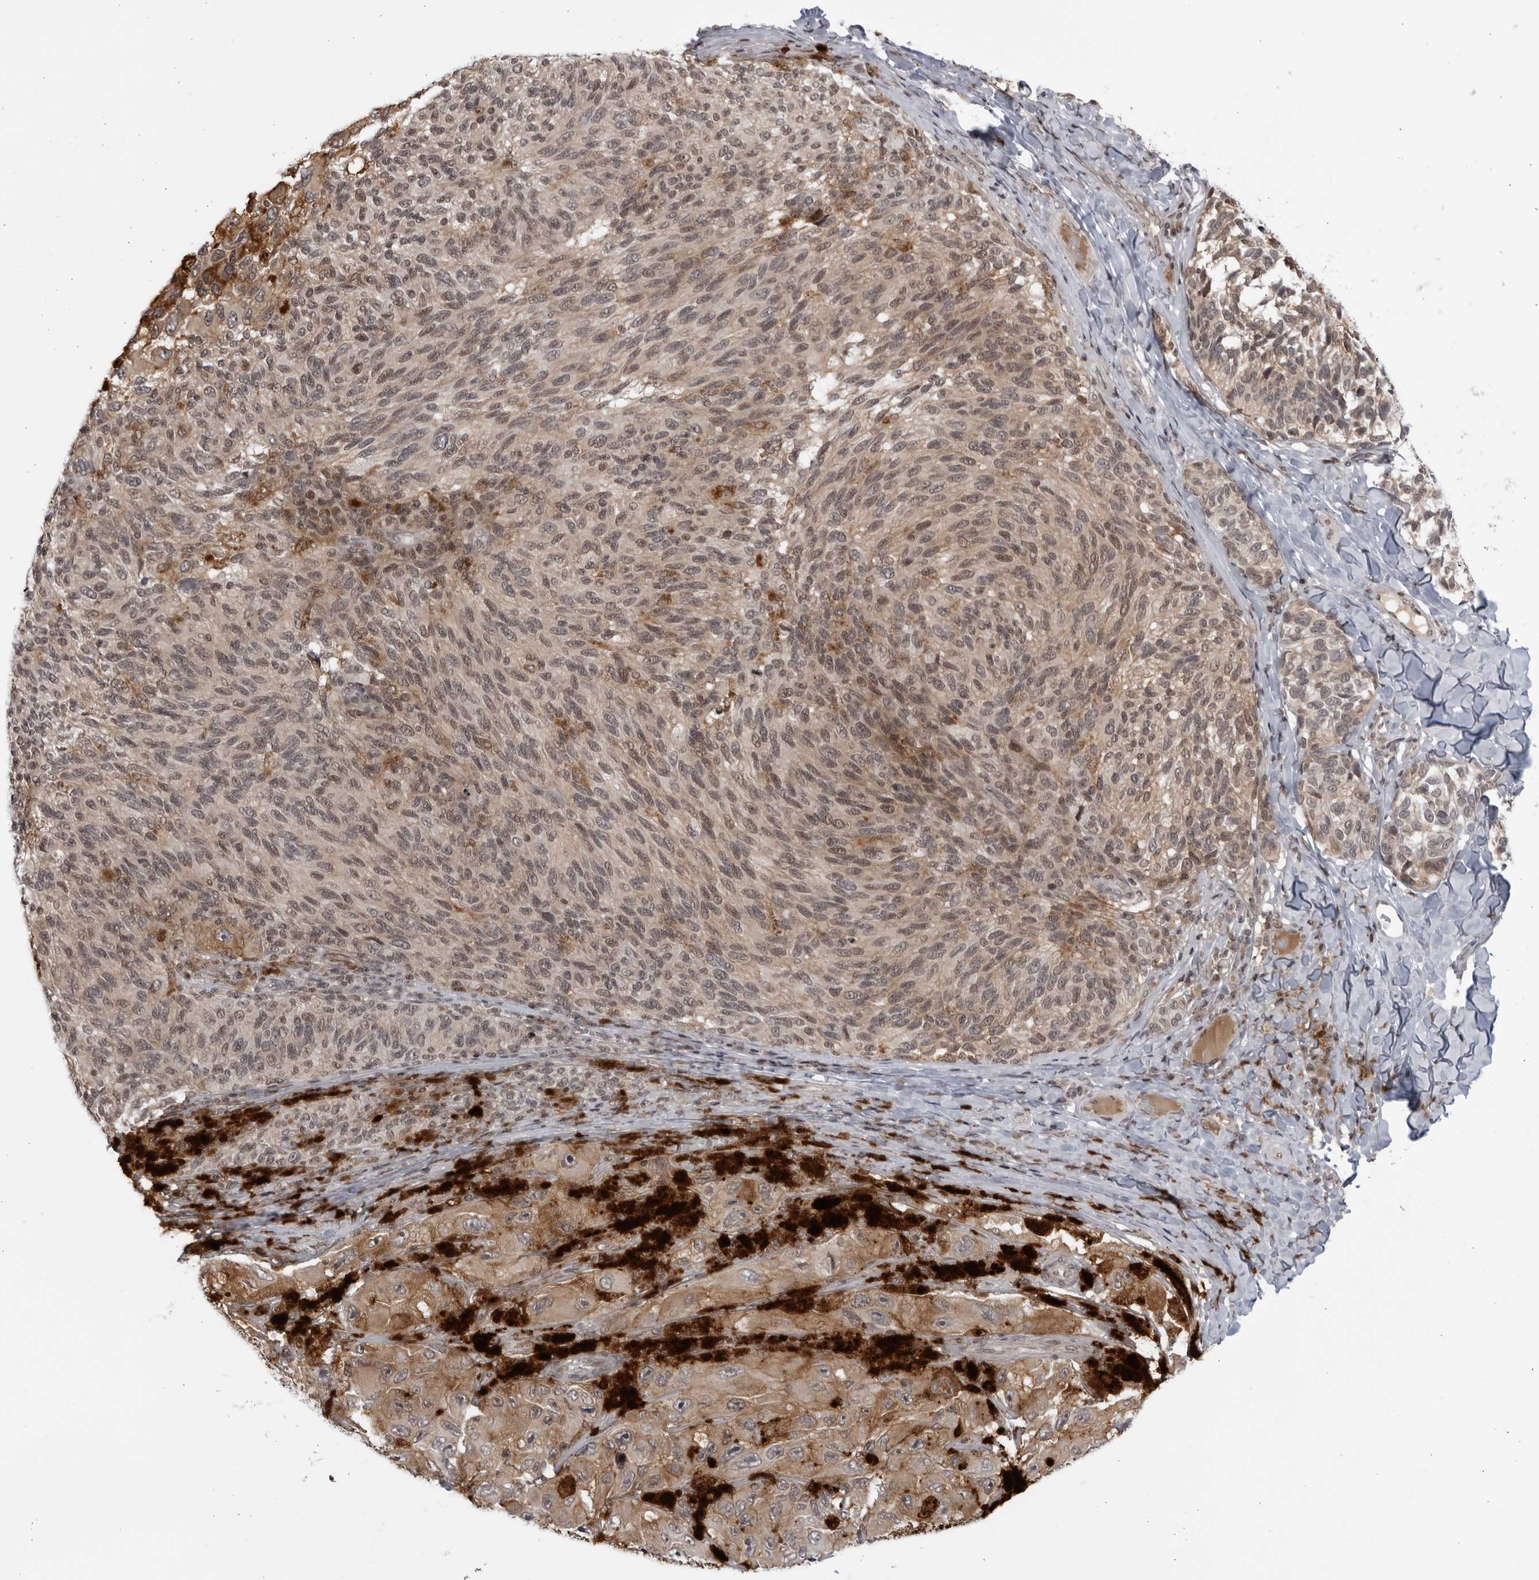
{"staining": {"intensity": "weak", "quantity": "<25%", "location": "cytoplasmic/membranous,nuclear"}, "tissue": "melanoma", "cell_type": "Tumor cells", "image_type": "cancer", "snomed": [{"axis": "morphology", "description": "Malignant melanoma, NOS"}, {"axis": "topography", "description": "Skin"}], "caption": "Human malignant melanoma stained for a protein using immunohistochemistry shows no expression in tumor cells.", "gene": "DTL", "patient": {"sex": "female", "age": 73}}